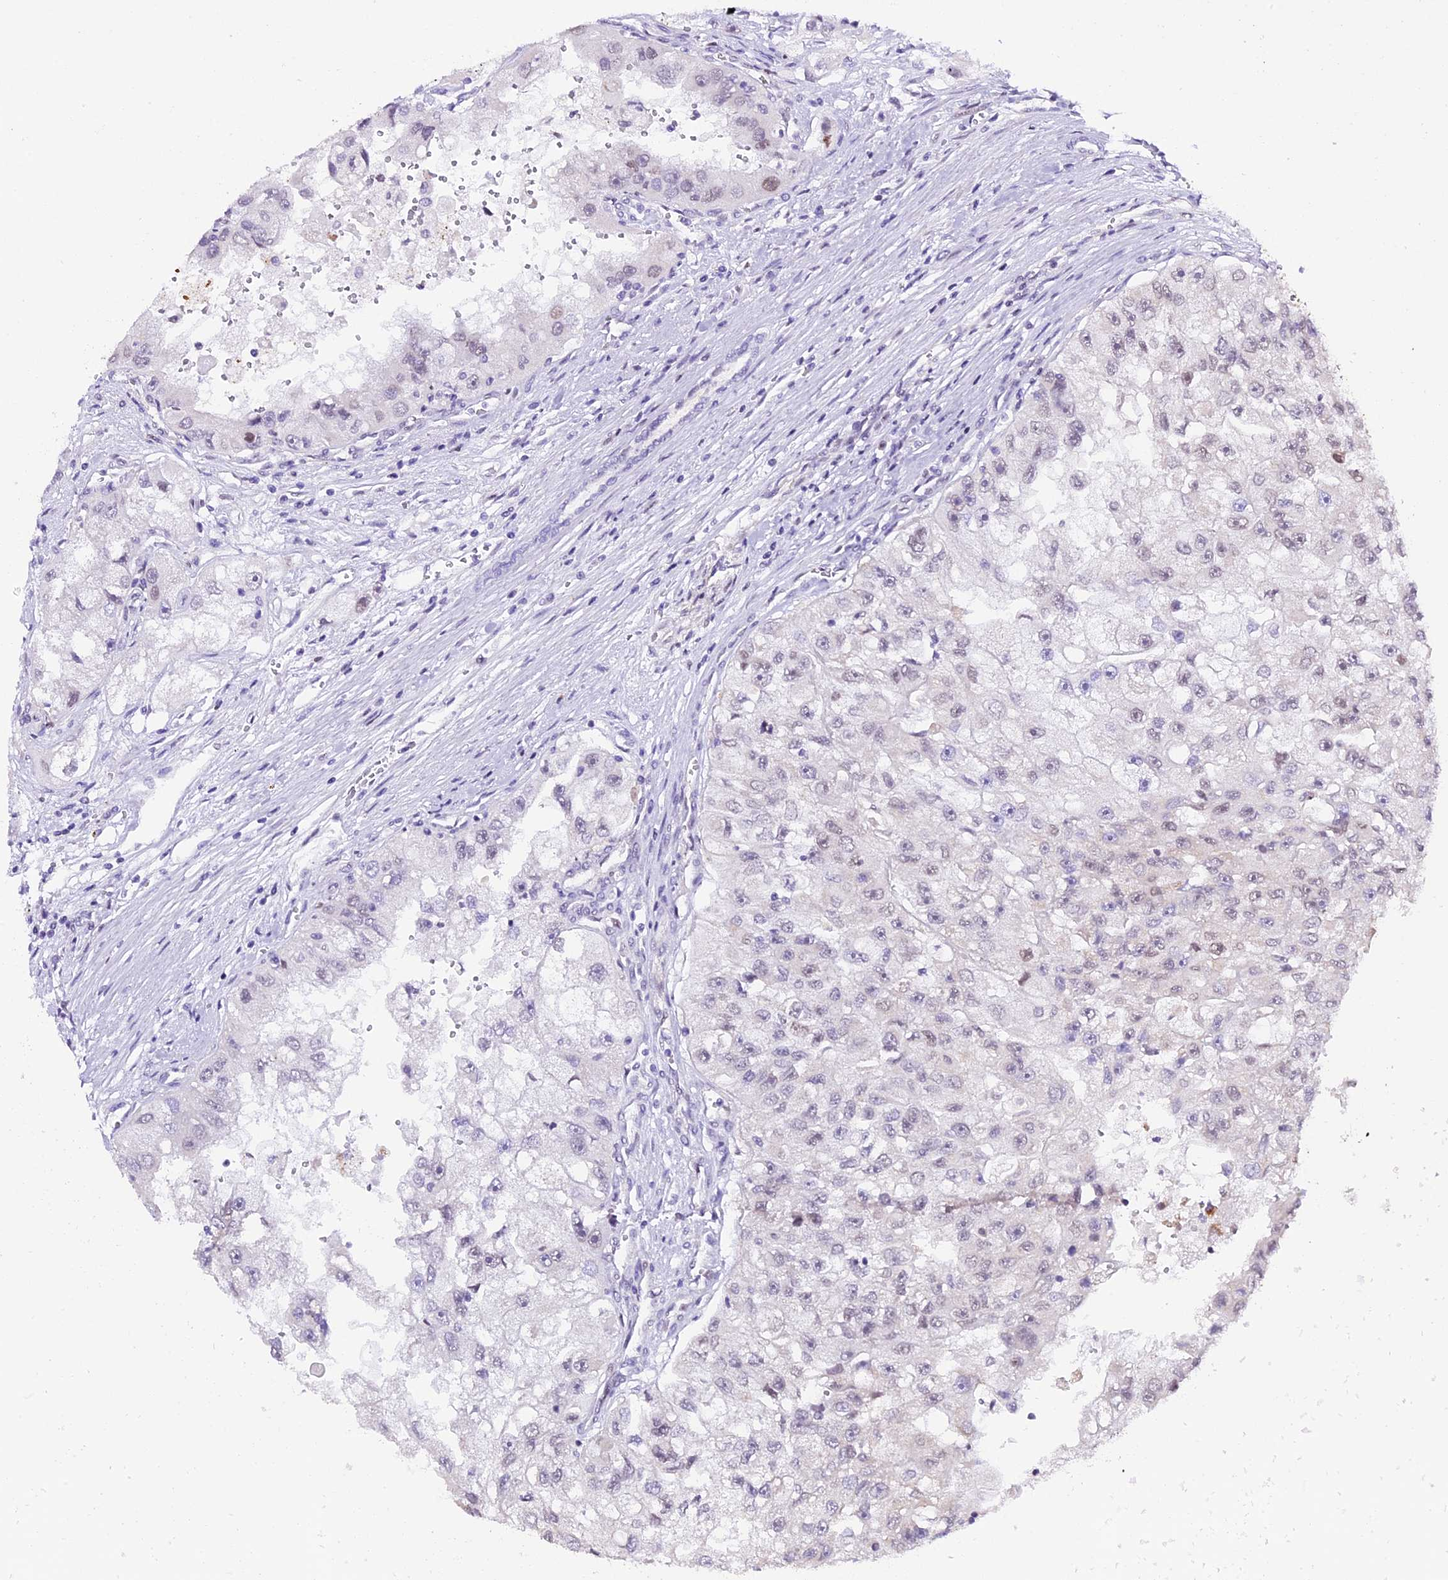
{"staining": {"intensity": "negative", "quantity": "none", "location": "none"}, "tissue": "renal cancer", "cell_type": "Tumor cells", "image_type": "cancer", "snomed": [{"axis": "morphology", "description": "Adenocarcinoma, NOS"}, {"axis": "topography", "description": "Kidney"}], "caption": "Immunohistochemical staining of human renal cancer (adenocarcinoma) shows no significant staining in tumor cells.", "gene": "TFAM", "patient": {"sex": "male", "age": 63}}